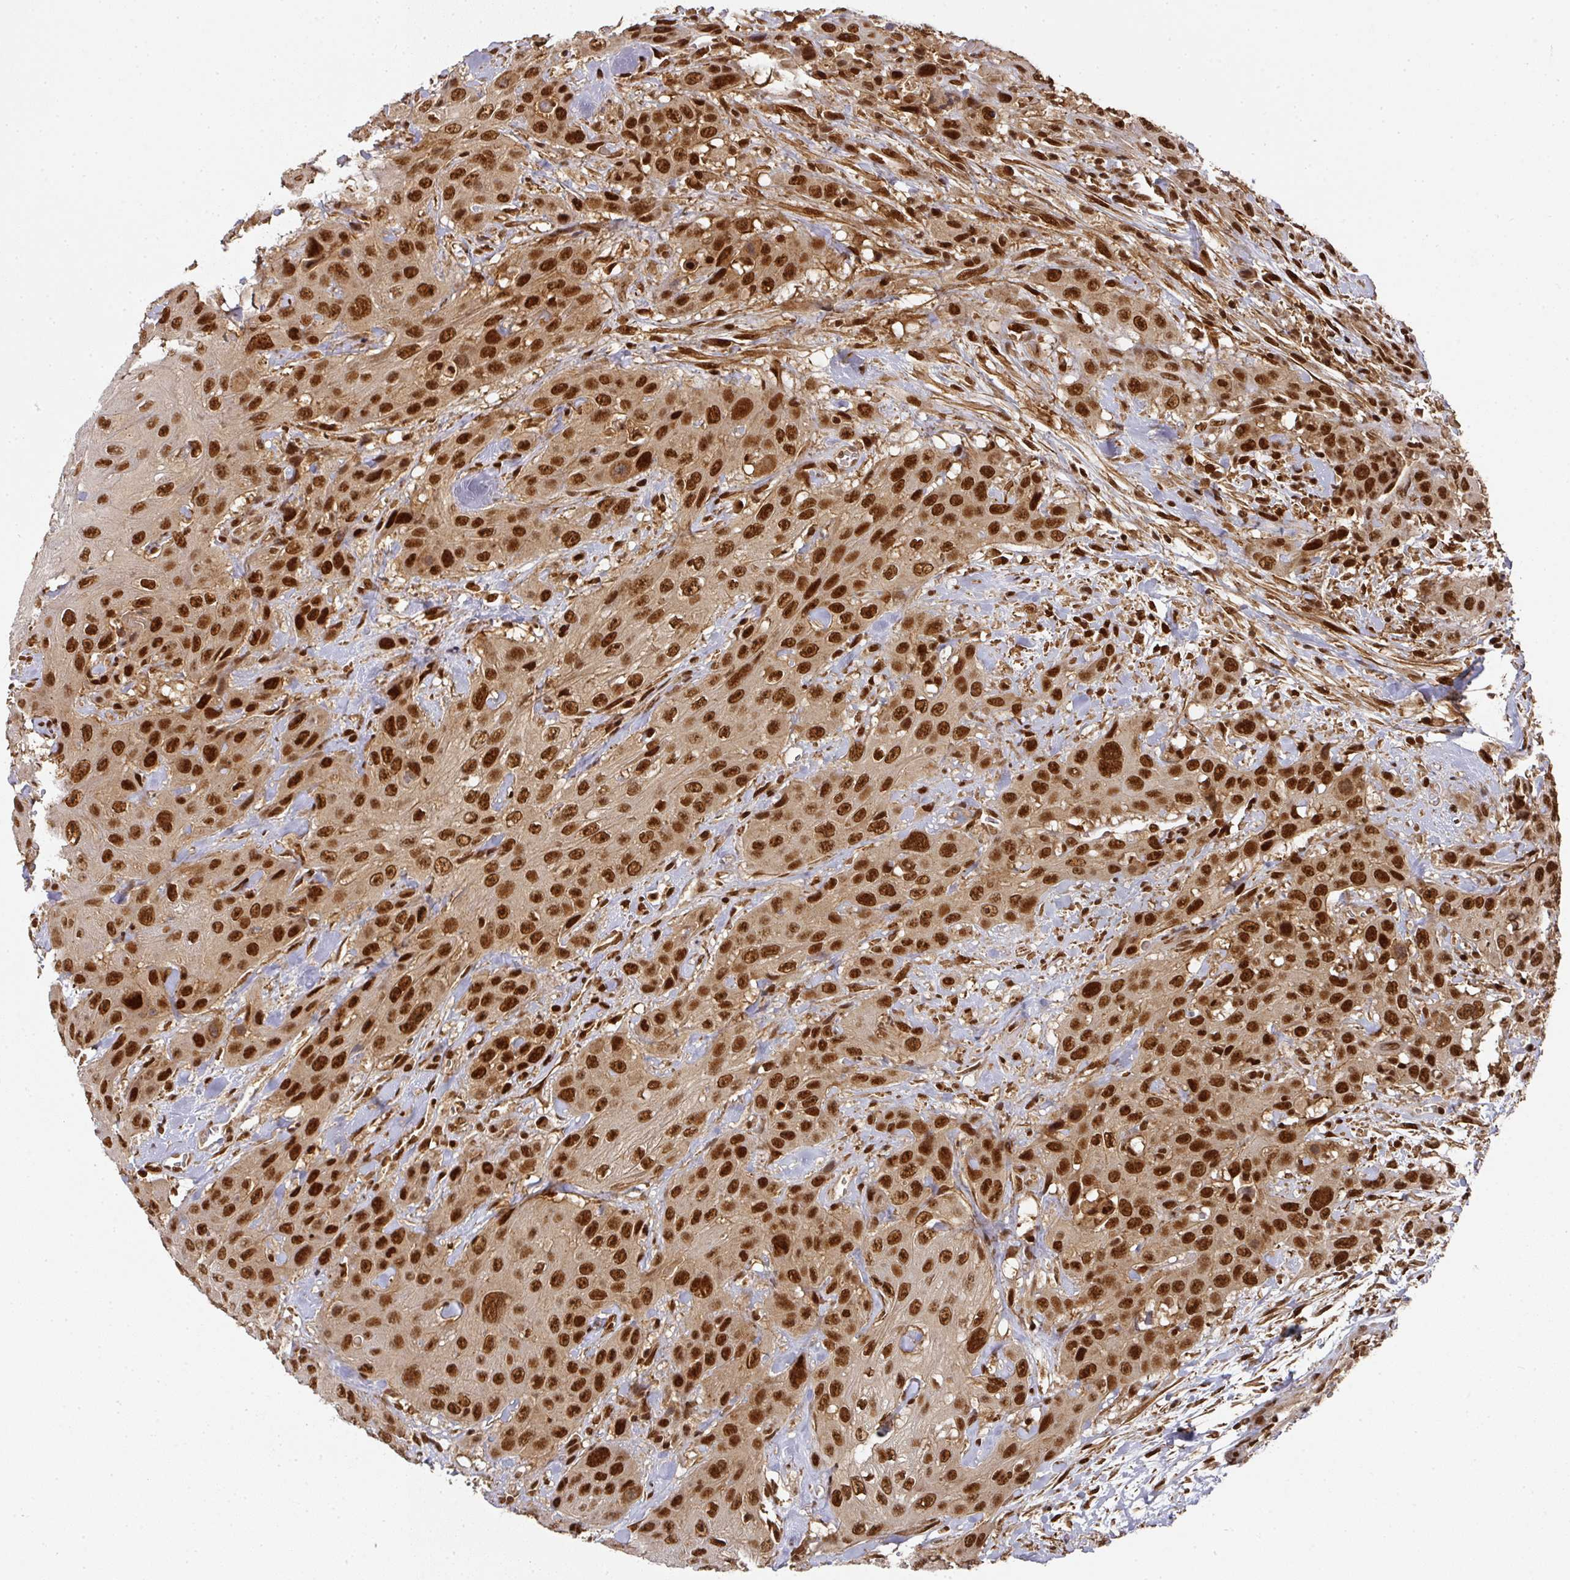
{"staining": {"intensity": "strong", "quantity": ">75%", "location": "nuclear"}, "tissue": "head and neck cancer", "cell_type": "Tumor cells", "image_type": "cancer", "snomed": [{"axis": "morphology", "description": "Squamous cell carcinoma, NOS"}, {"axis": "topography", "description": "Head-Neck"}], "caption": "High-power microscopy captured an IHC photomicrograph of head and neck cancer, revealing strong nuclear positivity in approximately >75% of tumor cells. Nuclei are stained in blue.", "gene": "DIDO1", "patient": {"sex": "male", "age": 81}}